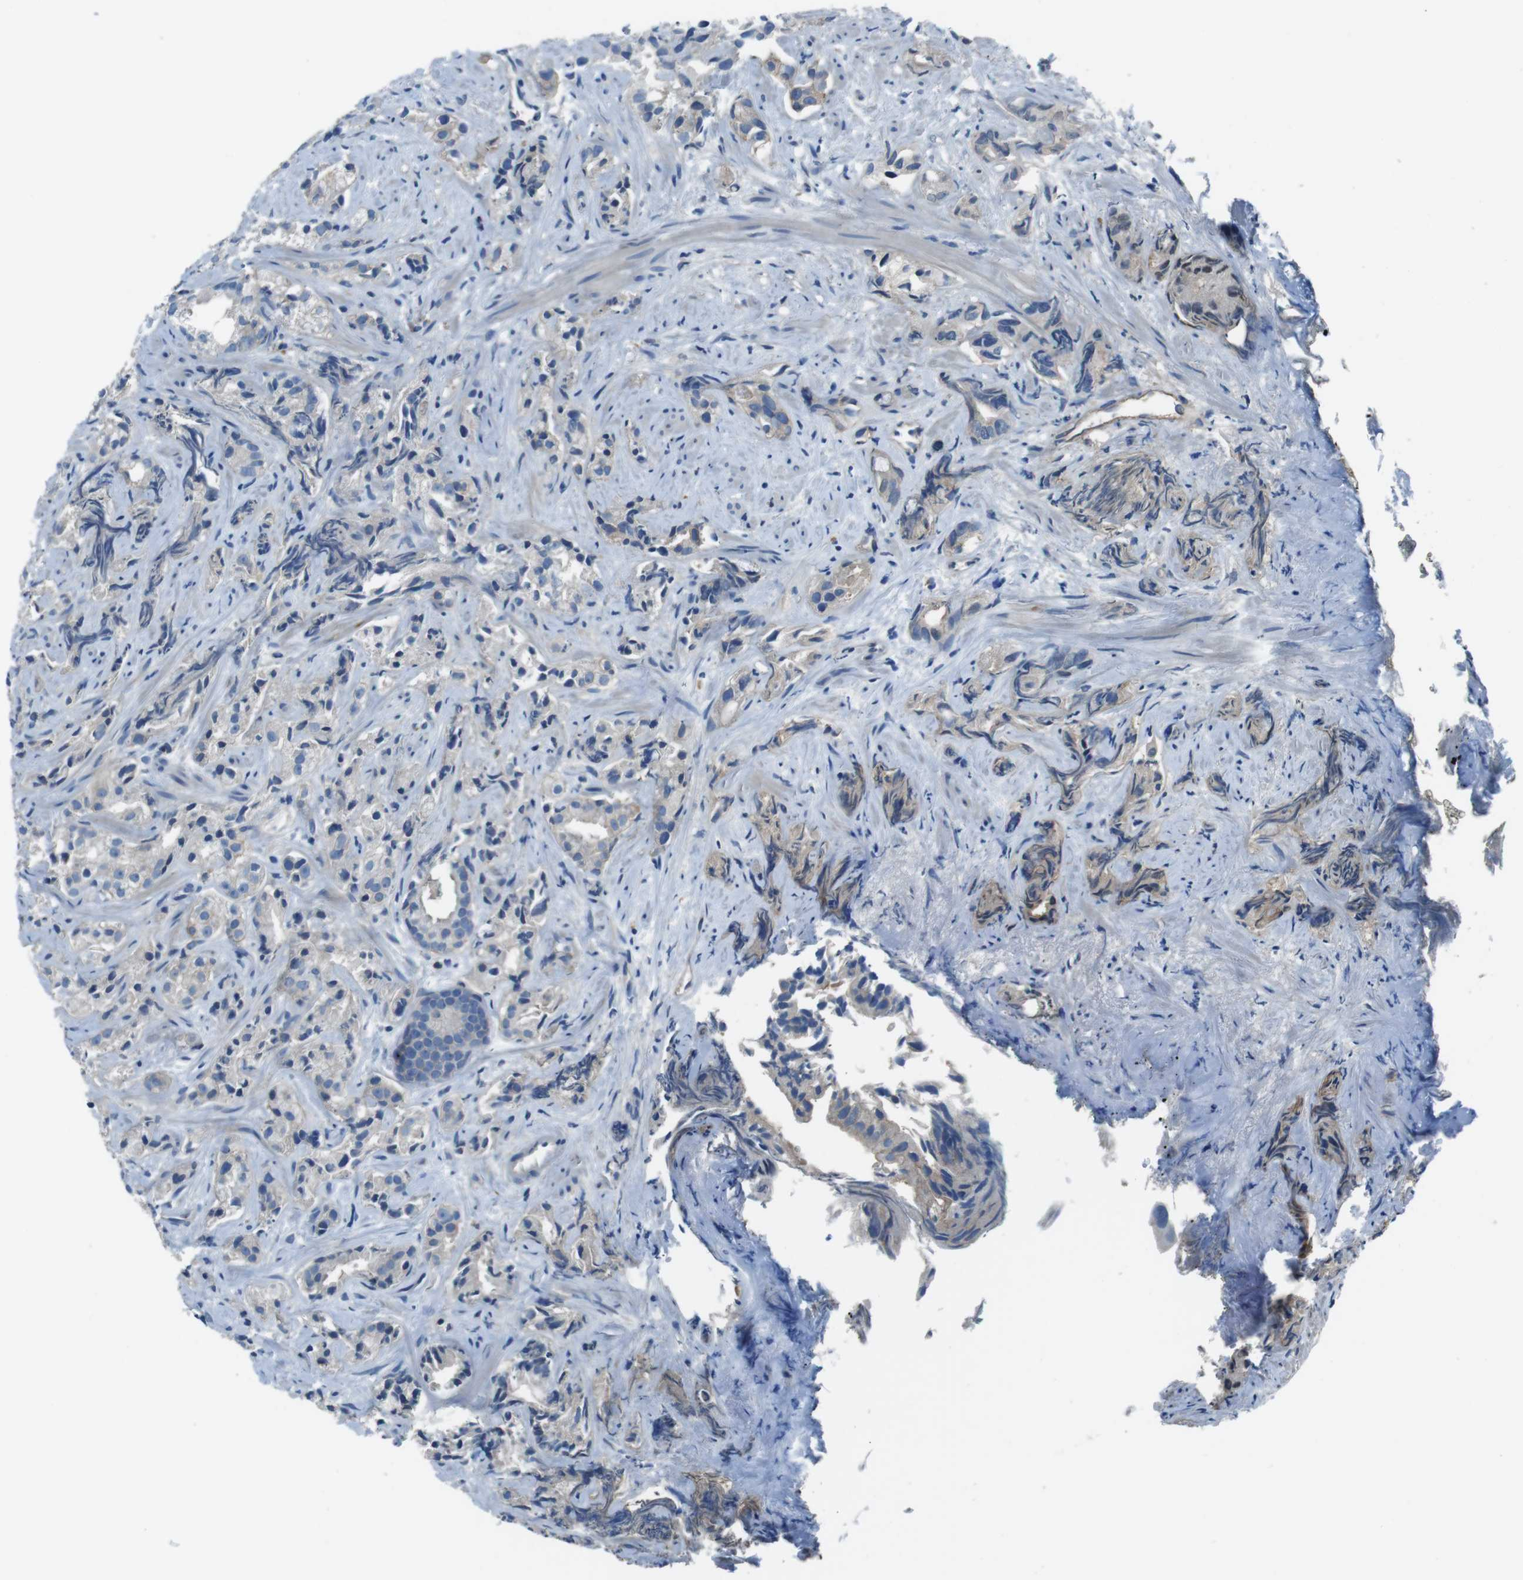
{"staining": {"intensity": "weak", "quantity": "<25%", "location": "cytoplasmic/membranous"}, "tissue": "prostate cancer", "cell_type": "Tumor cells", "image_type": "cancer", "snomed": [{"axis": "morphology", "description": "Adenocarcinoma, Low grade"}, {"axis": "topography", "description": "Prostate"}], "caption": "Immunohistochemical staining of human prostate low-grade adenocarcinoma demonstrates no significant expression in tumor cells.", "gene": "TULP3", "patient": {"sex": "male", "age": 89}}